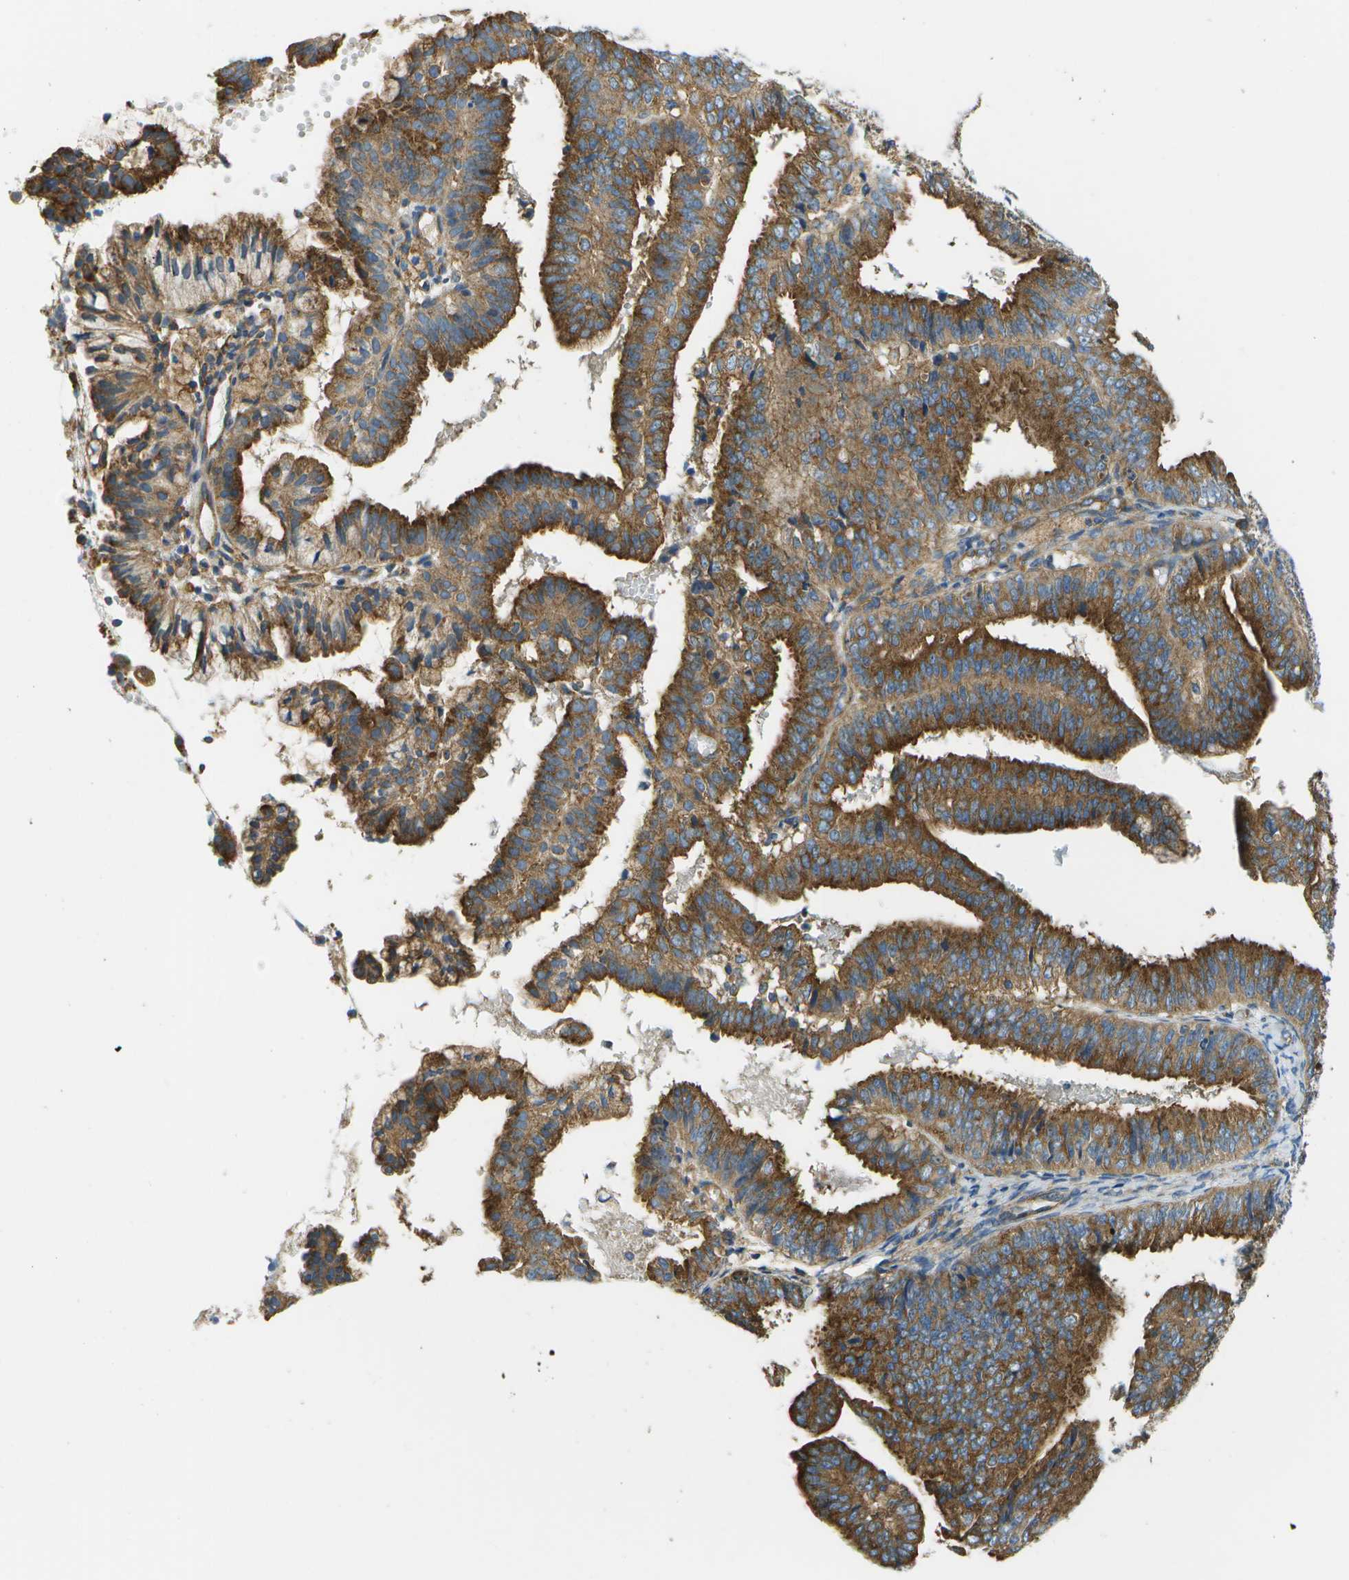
{"staining": {"intensity": "strong", "quantity": ">75%", "location": "cytoplasmic/membranous"}, "tissue": "endometrial cancer", "cell_type": "Tumor cells", "image_type": "cancer", "snomed": [{"axis": "morphology", "description": "Adenocarcinoma, NOS"}, {"axis": "topography", "description": "Endometrium"}], "caption": "Immunohistochemistry (IHC) staining of endometrial cancer, which exhibits high levels of strong cytoplasmic/membranous positivity in about >75% of tumor cells indicating strong cytoplasmic/membranous protein staining. The staining was performed using DAB (3,3'-diaminobenzidine) (brown) for protein detection and nuclei were counterstained in hematoxylin (blue).", "gene": "CLTC", "patient": {"sex": "female", "age": 63}}